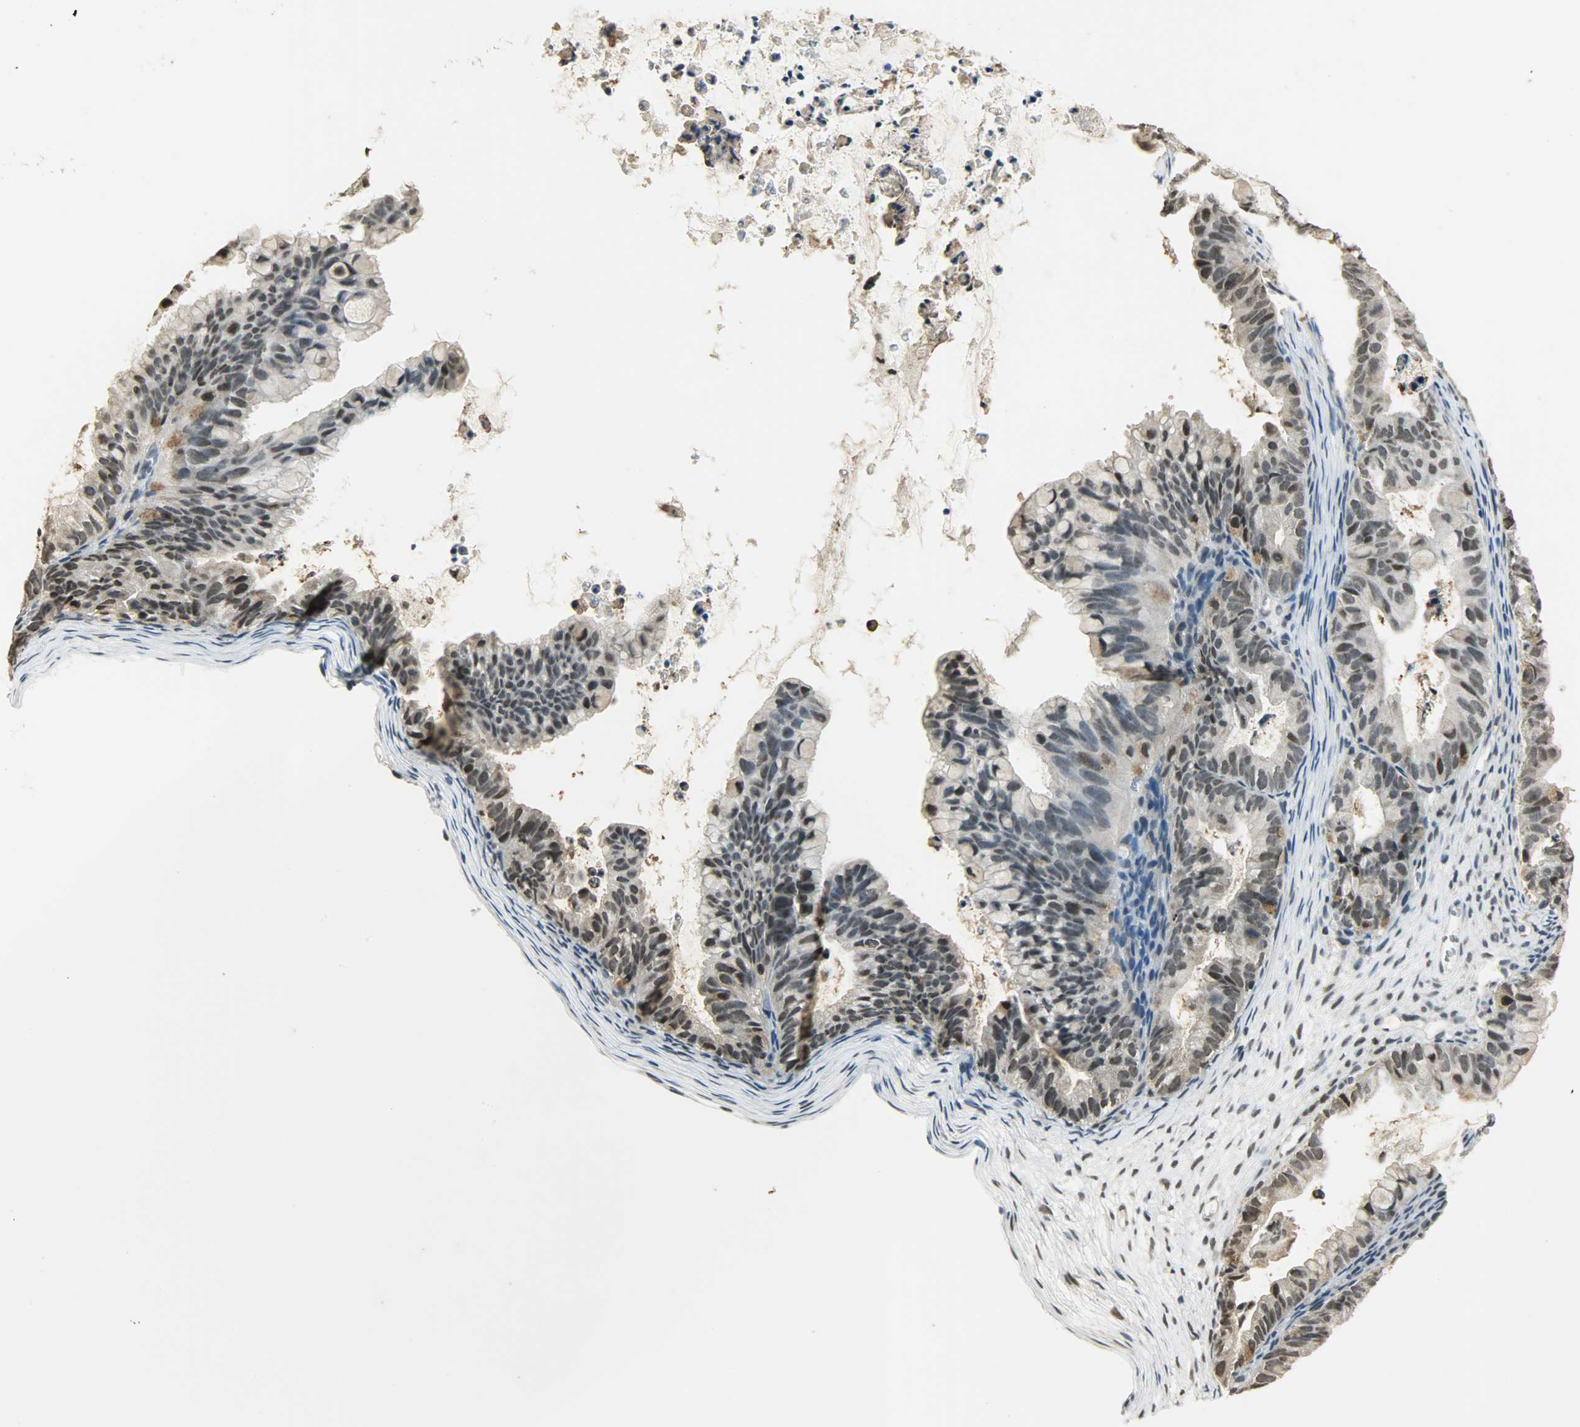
{"staining": {"intensity": "moderate", "quantity": "<25%", "location": "nuclear"}, "tissue": "ovarian cancer", "cell_type": "Tumor cells", "image_type": "cancer", "snomed": [{"axis": "morphology", "description": "Cystadenocarcinoma, mucinous, NOS"}, {"axis": "topography", "description": "Ovary"}], "caption": "IHC histopathology image of neoplastic tissue: mucinous cystadenocarcinoma (ovarian) stained using immunohistochemistry shows low levels of moderate protein expression localized specifically in the nuclear of tumor cells, appearing as a nuclear brown color.", "gene": "SMARCA5", "patient": {"sex": "female", "age": 36}}